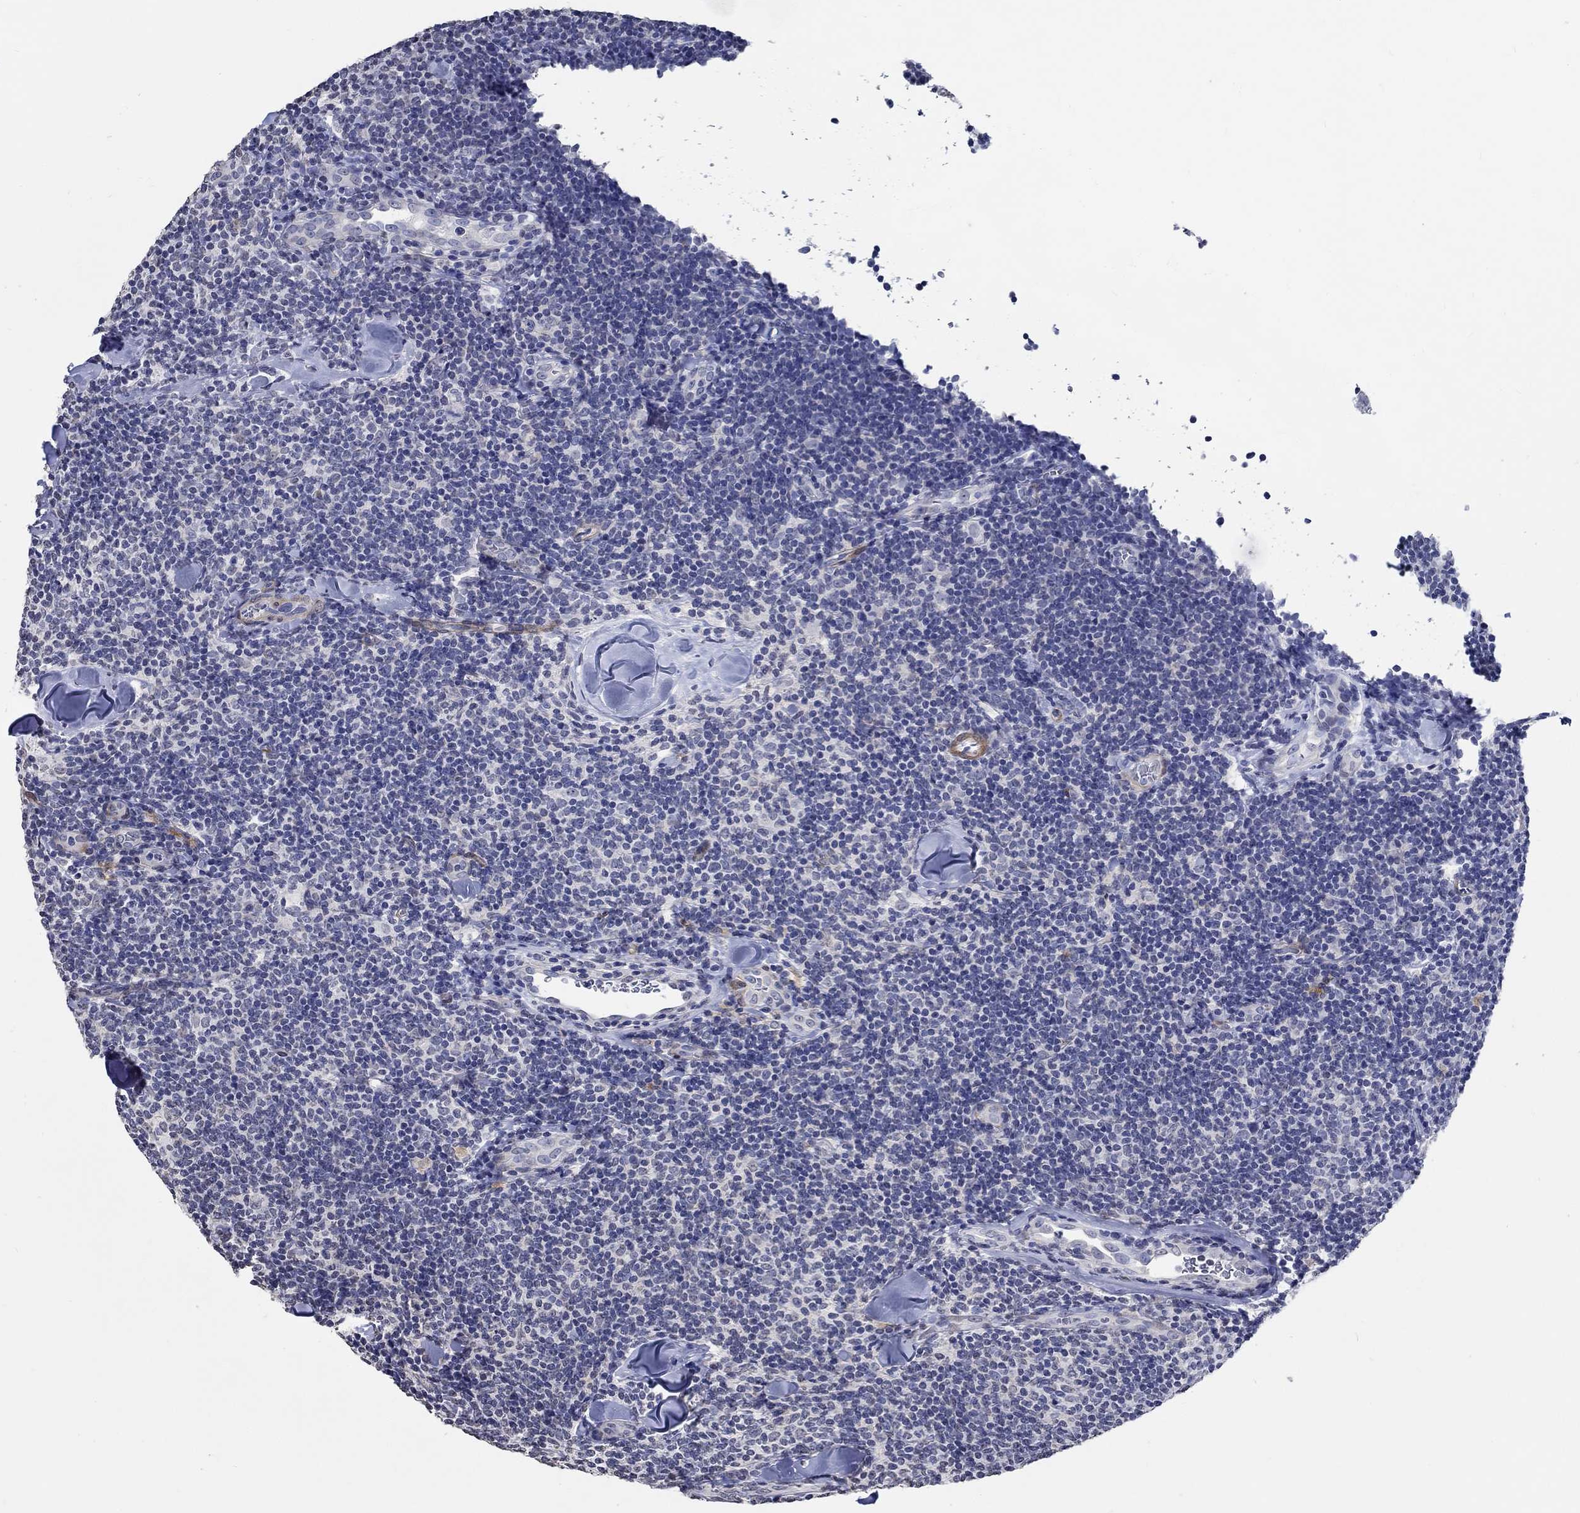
{"staining": {"intensity": "negative", "quantity": "none", "location": "none"}, "tissue": "lymphoma", "cell_type": "Tumor cells", "image_type": "cancer", "snomed": [{"axis": "morphology", "description": "Malignant lymphoma, non-Hodgkin's type, Low grade"}, {"axis": "topography", "description": "Lymph node"}], "caption": "A photomicrograph of lymphoma stained for a protein exhibits no brown staining in tumor cells.", "gene": "PDE1B", "patient": {"sex": "female", "age": 56}}